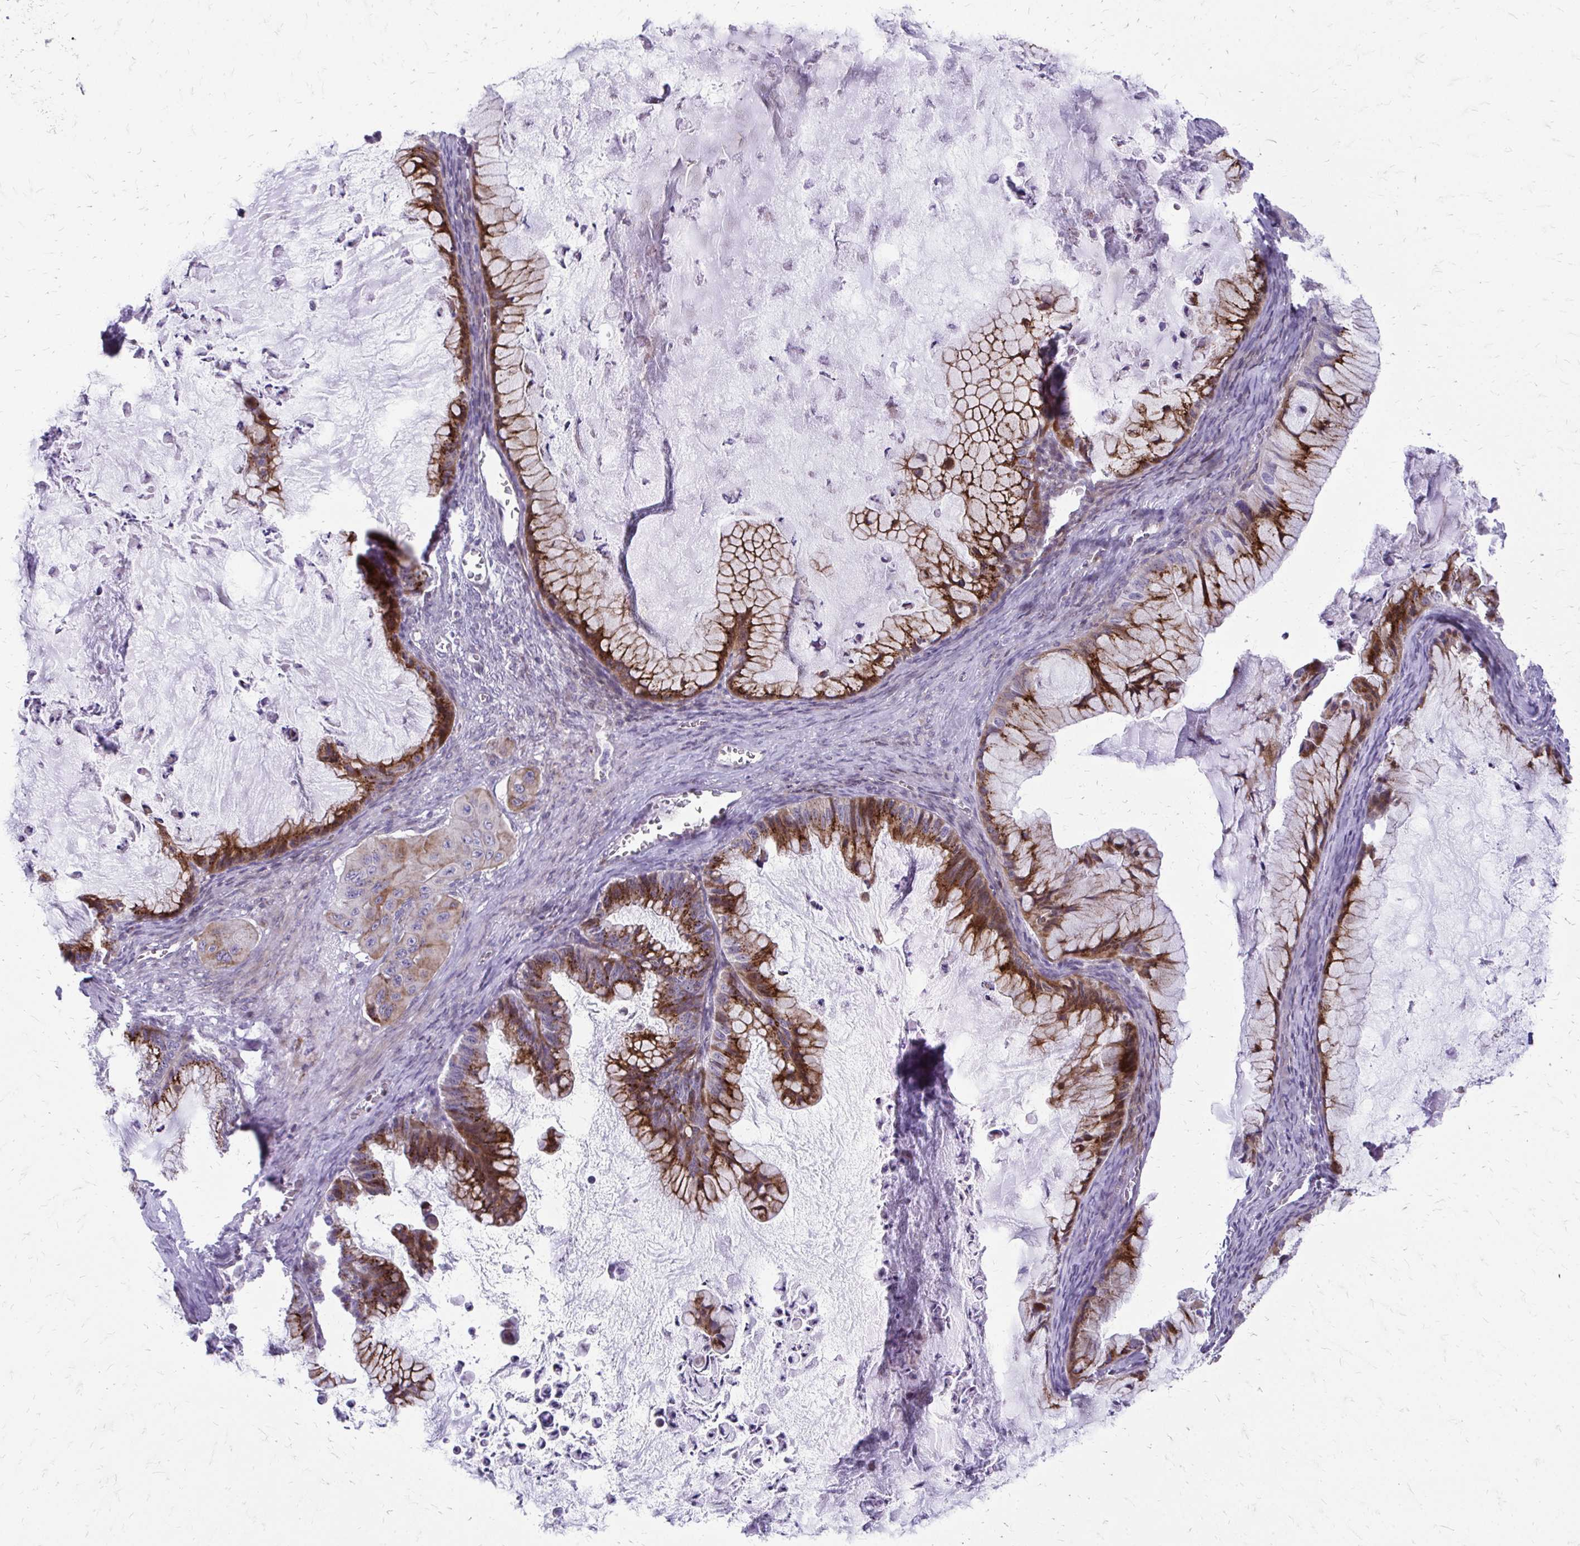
{"staining": {"intensity": "moderate", "quantity": ">75%", "location": "cytoplasmic/membranous"}, "tissue": "ovarian cancer", "cell_type": "Tumor cells", "image_type": "cancer", "snomed": [{"axis": "morphology", "description": "Cystadenocarcinoma, mucinous, NOS"}, {"axis": "topography", "description": "Ovary"}], "caption": "Protein expression analysis of ovarian cancer (mucinous cystadenocarcinoma) exhibits moderate cytoplasmic/membranous positivity in about >75% of tumor cells.", "gene": "FUNDC2", "patient": {"sex": "female", "age": 72}}